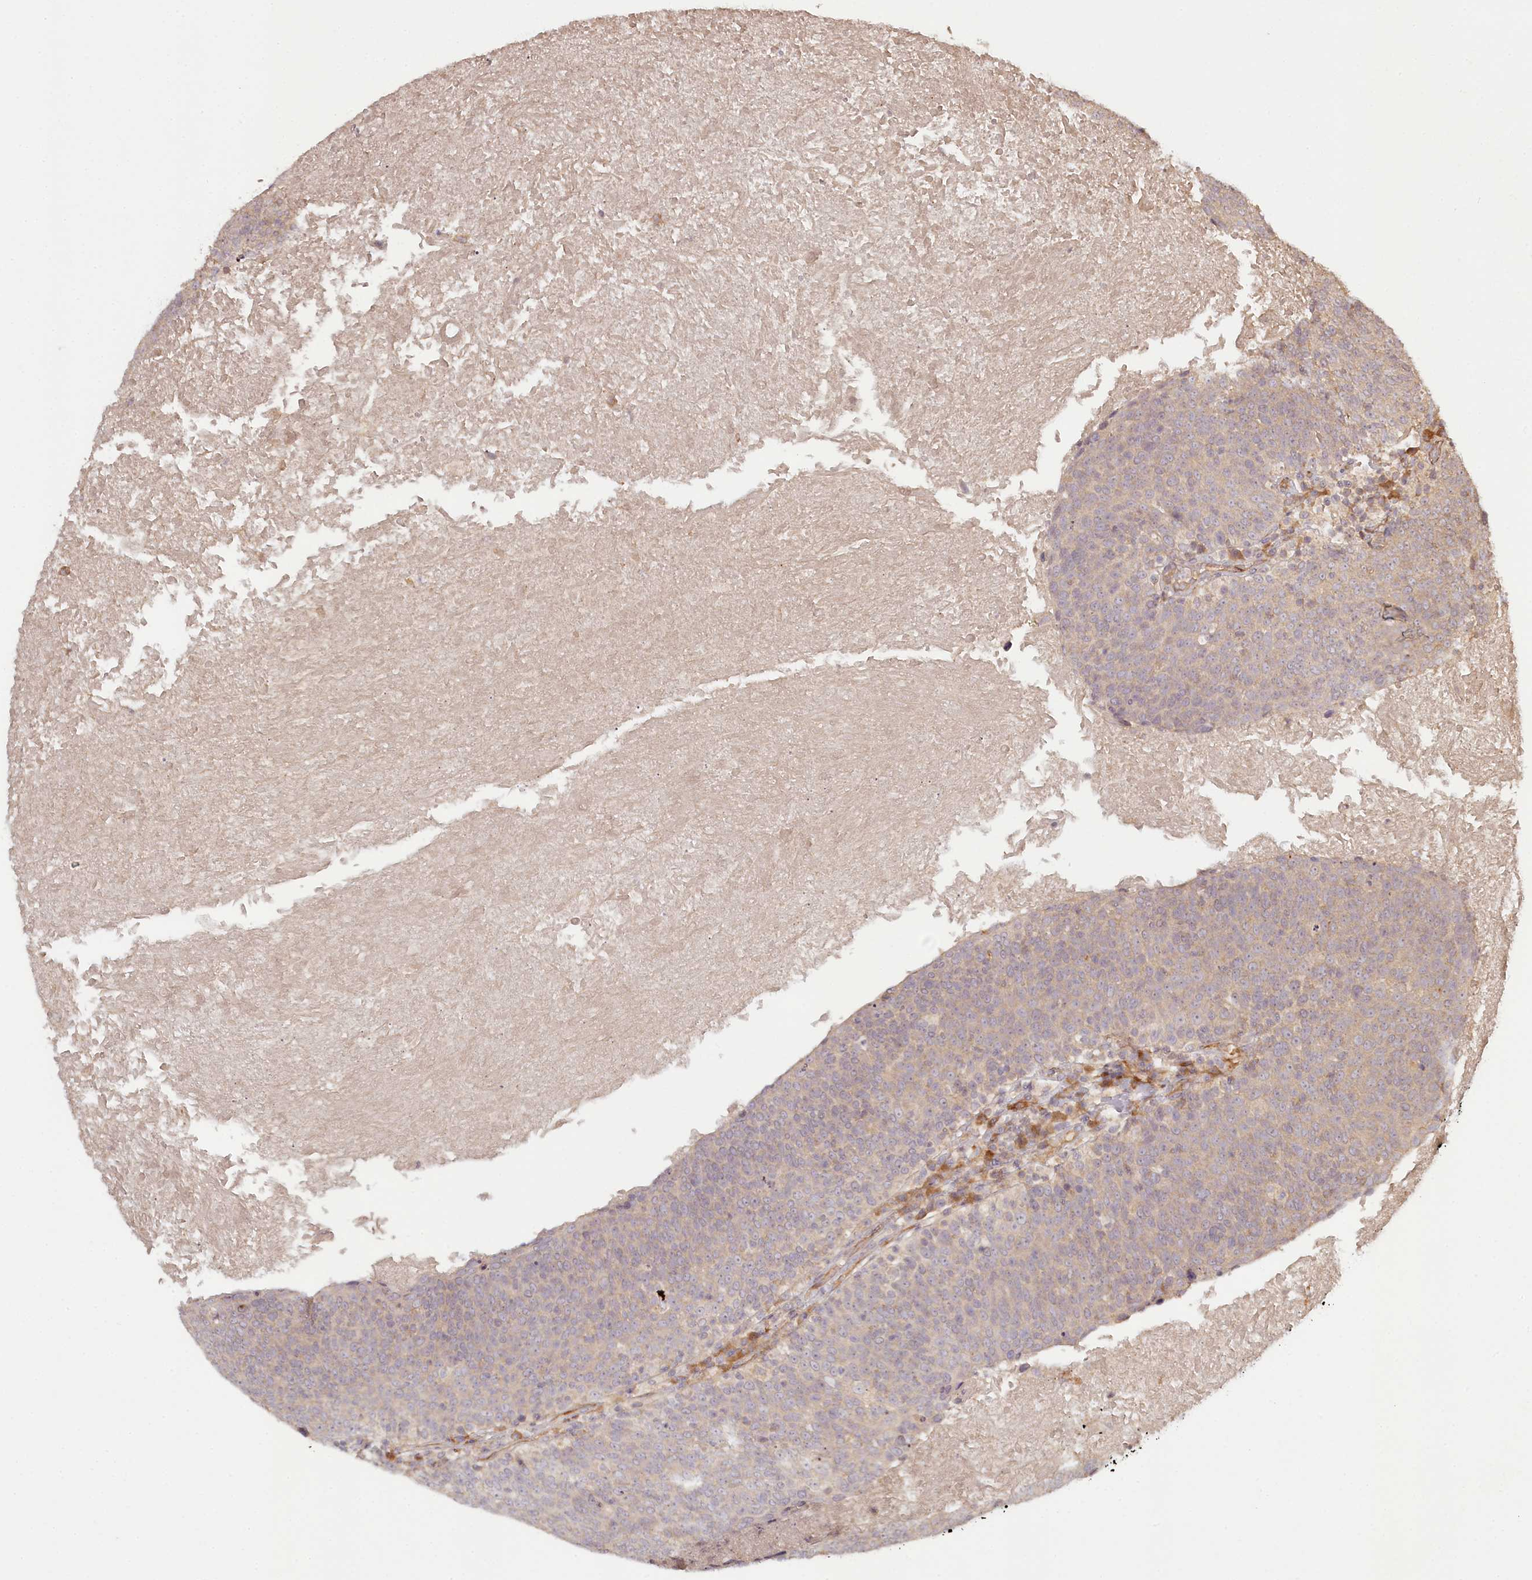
{"staining": {"intensity": "weak", "quantity": "25%-75%", "location": "cytoplasmic/membranous"}, "tissue": "head and neck cancer", "cell_type": "Tumor cells", "image_type": "cancer", "snomed": [{"axis": "morphology", "description": "Squamous cell carcinoma, NOS"}, {"axis": "morphology", "description": "Squamous cell carcinoma, metastatic, NOS"}, {"axis": "topography", "description": "Lymph node"}, {"axis": "topography", "description": "Head-Neck"}], "caption": "Immunohistochemistry (IHC) (DAB) staining of human head and neck cancer (squamous cell carcinoma) exhibits weak cytoplasmic/membranous protein staining in about 25%-75% of tumor cells.", "gene": "TMIE", "patient": {"sex": "male", "age": 62}}